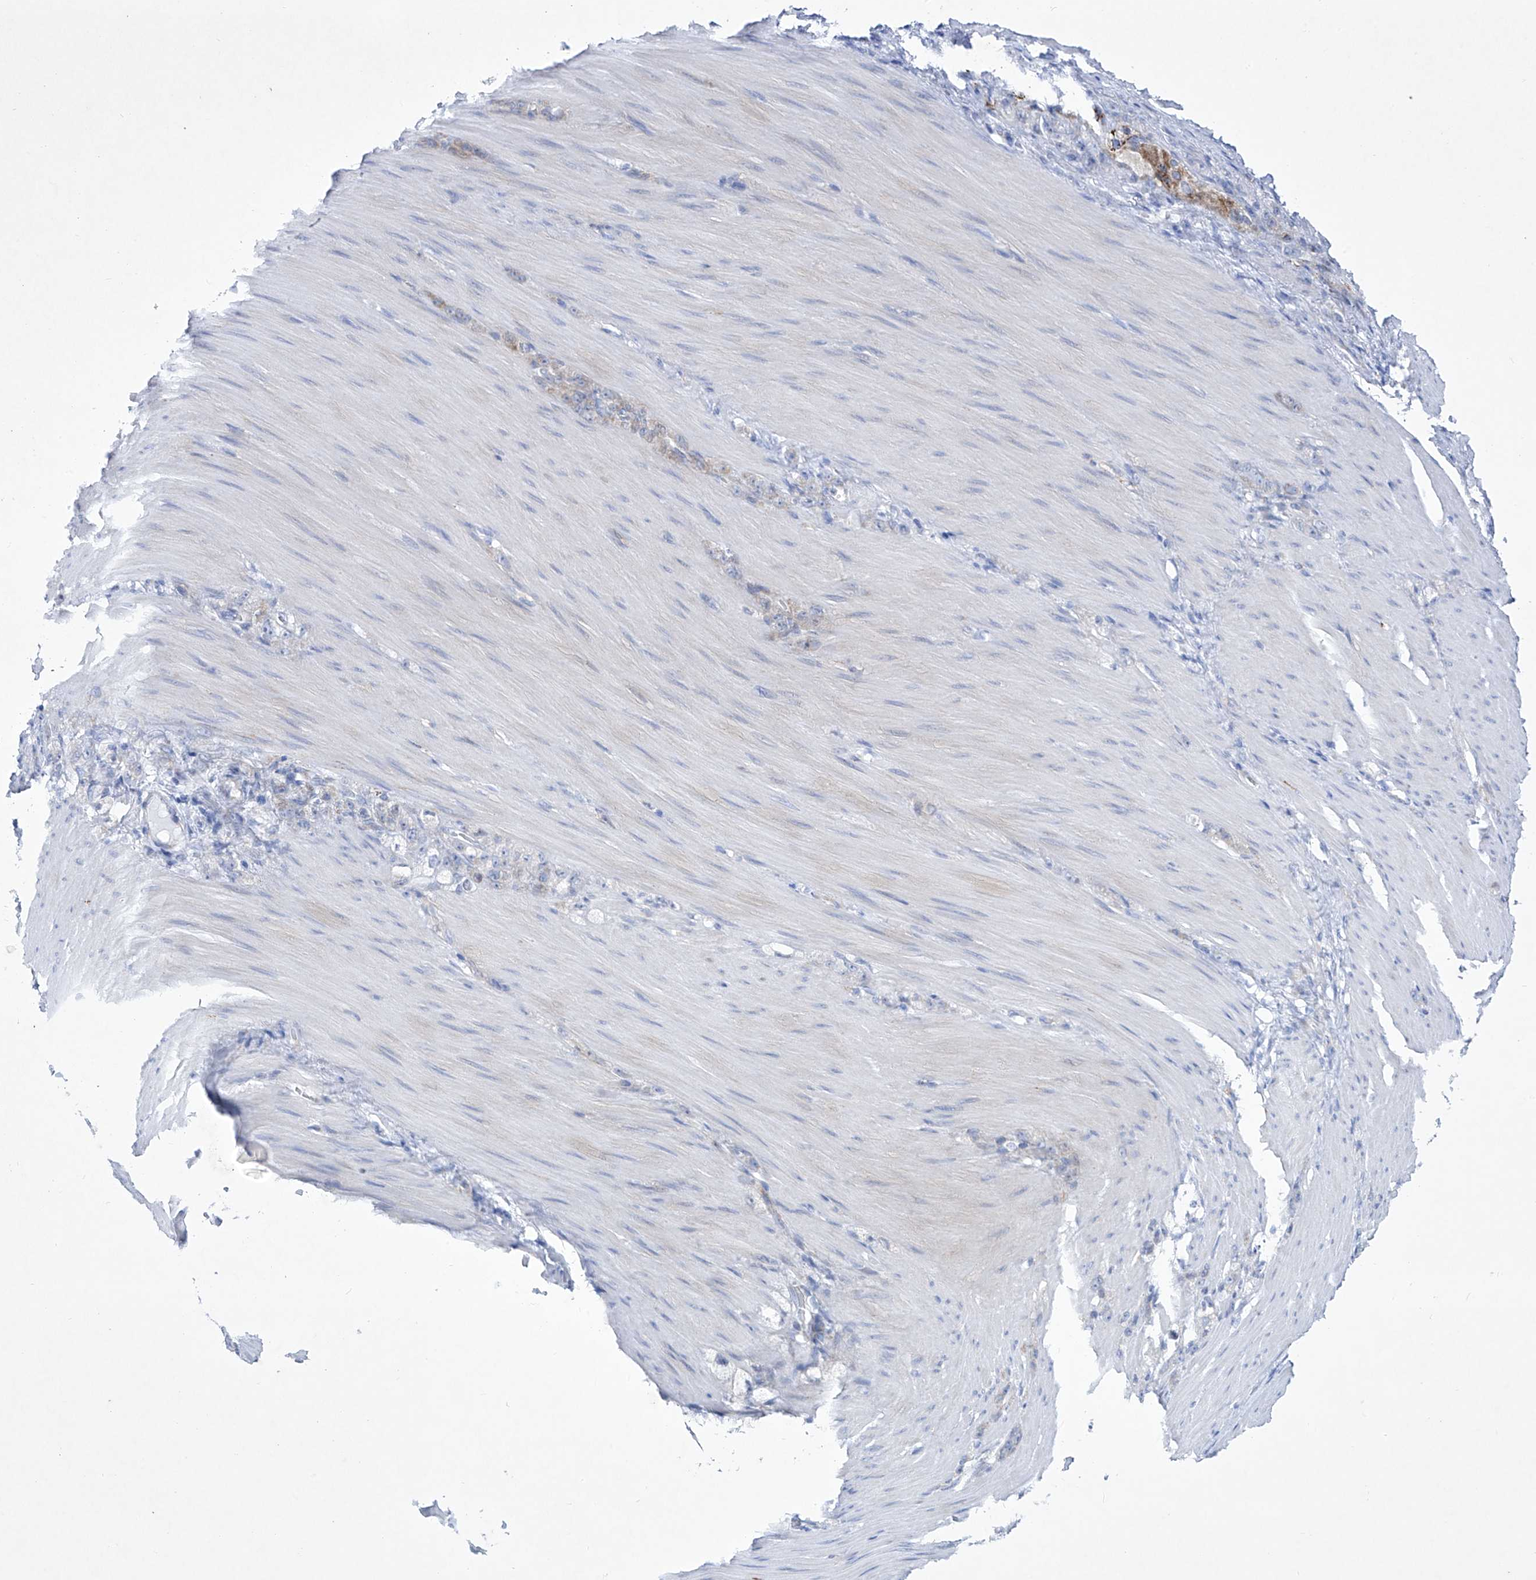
{"staining": {"intensity": "weak", "quantity": "<25%", "location": "cytoplasmic/membranous"}, "tissue": "stomach cancer", "cell_type": "Tumor cells", "image_type": "cancer", "snomed": [{"axis": "morphology", "description": "Normal tissue, NOS"}, {"axis": "morphology", "description": "Adenocarcinoma, NOS"}, {"axis": "topography", "description": "Stomach"}], "caption": "Human stomach cancer (adenocarcinoma) stained for a protein using immunohistochemistry shows no expression in tumor cells.", "gene": "C1orf87", "patient": {"sex": "male", "age": 82}}